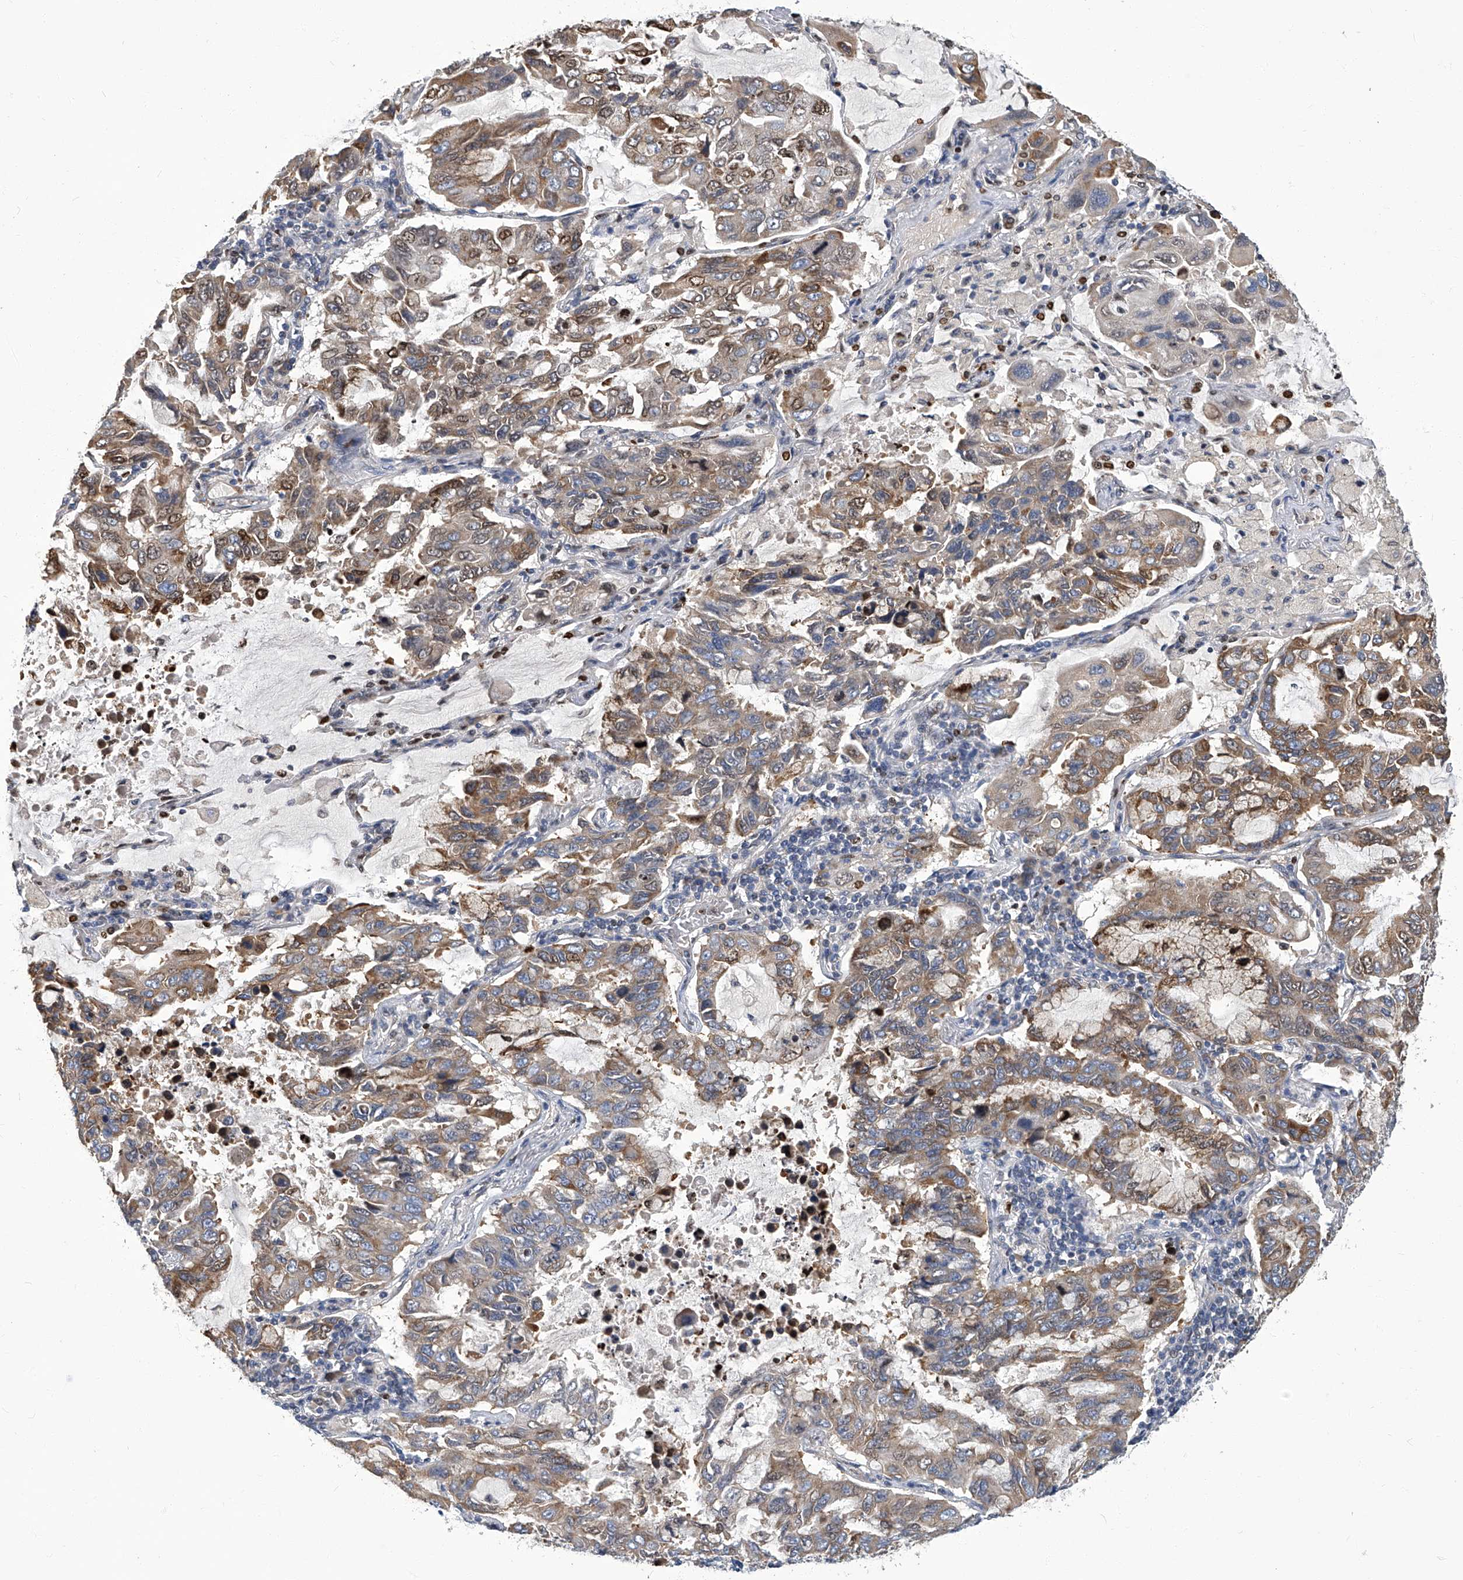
{"staining": {"intensity": "moderate", "quantity": ">75%", "location": "cytoplasmic/membranous"}, "tissue": "lung cancer", "cell_type": "Tumor cells", "image_type": "cancer", "snomed": [{"axis": "morphology", "description": "Adenocarcinoma, NOS"}, {"axis": "topography", "description": "Lung"}], "caption": "Lung cancer (adenocarcinoma) stained with IHC shows moderate cytoplasmic/membranous positivity in about >75% of tumor cells.", "gene": "TGFBR1", "patient": {"sex": "male", "age": 64}}